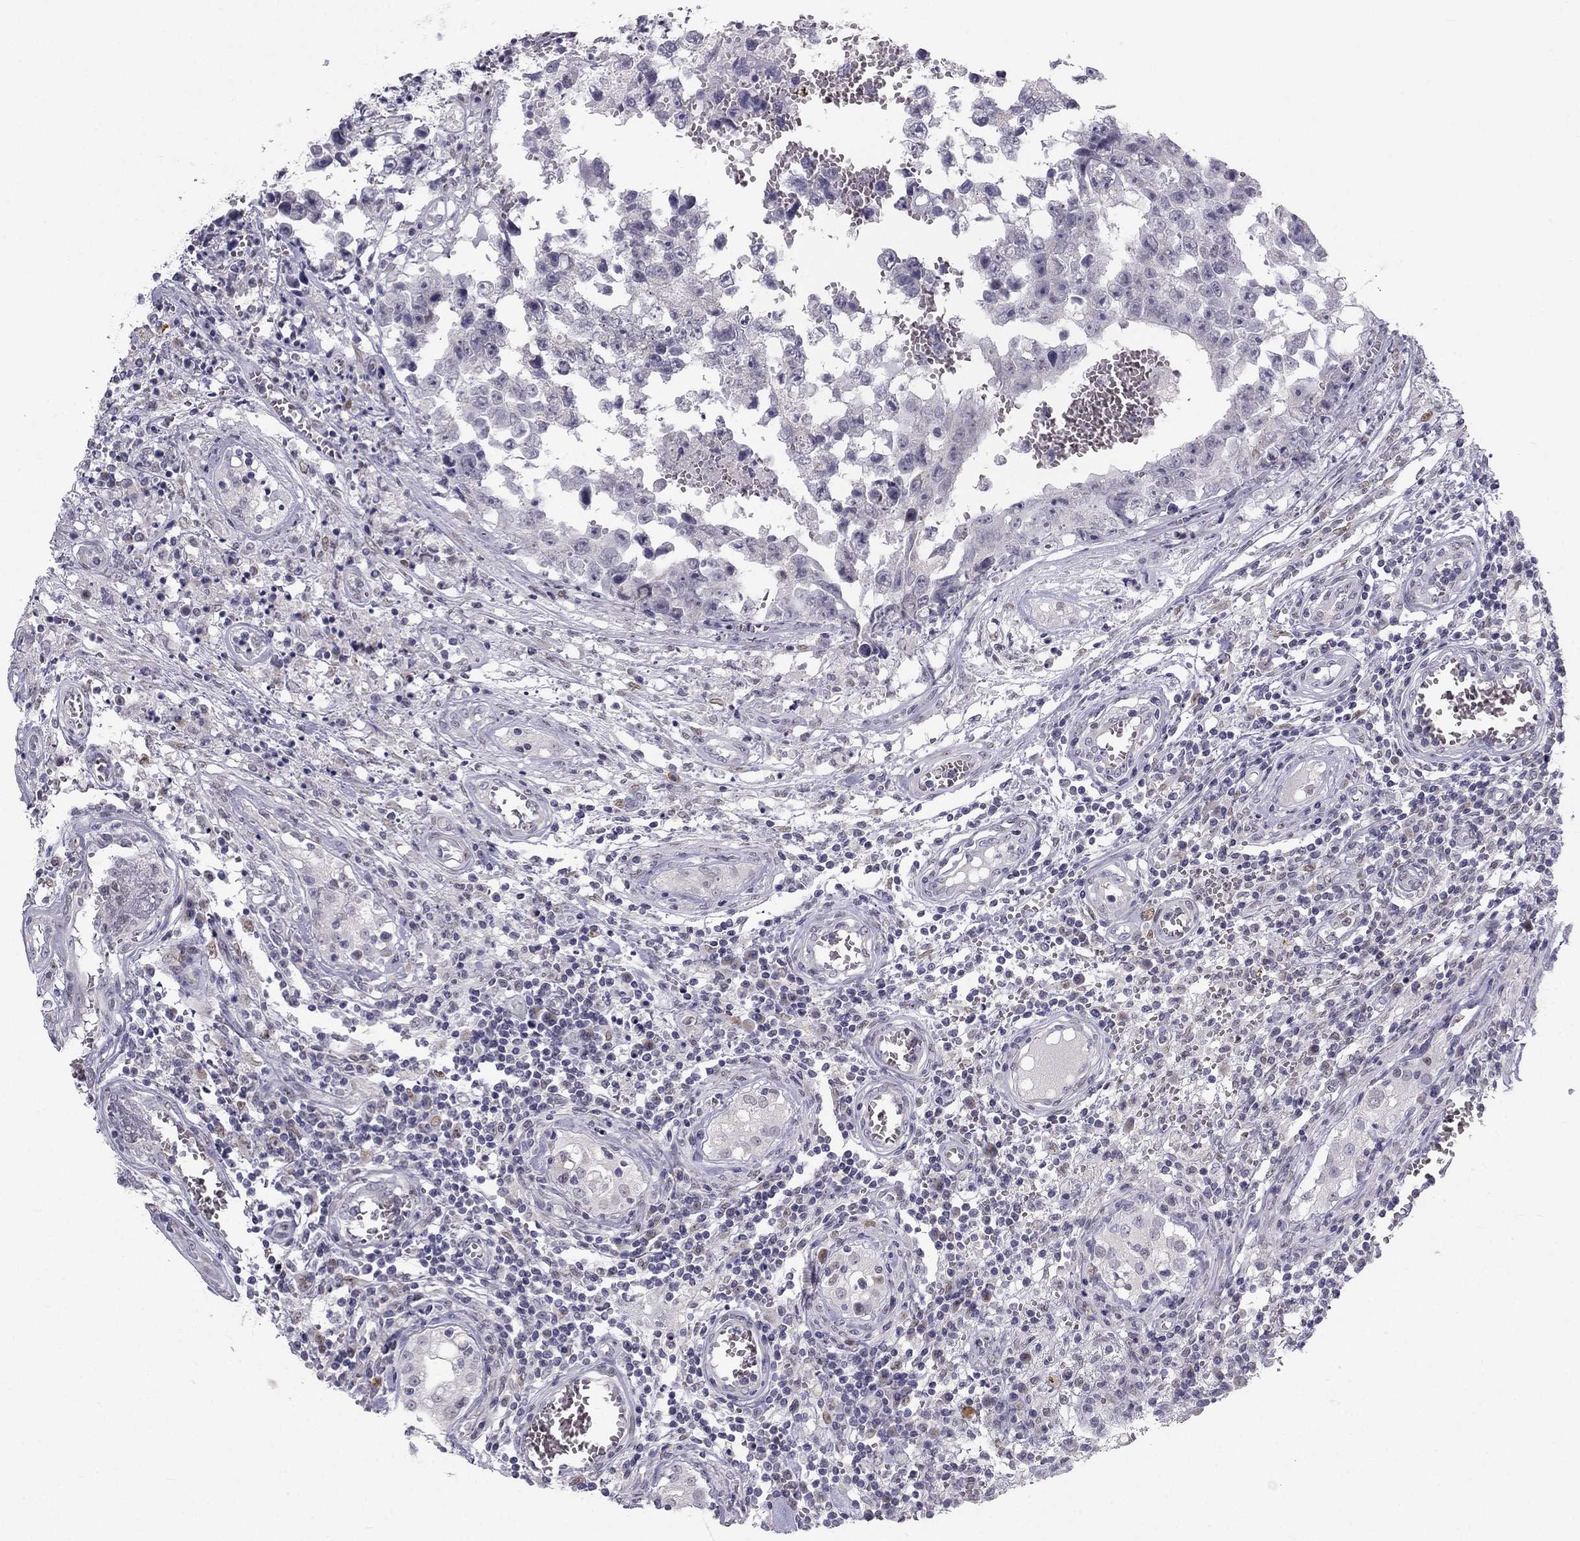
{"staining": {"intensity": "negative", "quantity": "none", "location": "none"}, "tissue": "testis cancer", "cell_type": "Tumor cells", "image_type": "cancer", "snomed": [{"axis": "morphology", "description": "Carcinoma, Embryonal, NOS"}, {"axis": "topography", "description": "Testis"}], "caption": "DAB (3,3'-diaminobenzidine) immunohistochemical staining of testis cancer reveals no significant positivity in tumor cells.", "gene": "TRPS1", "patient": {"sex": "male", "age": 36}}